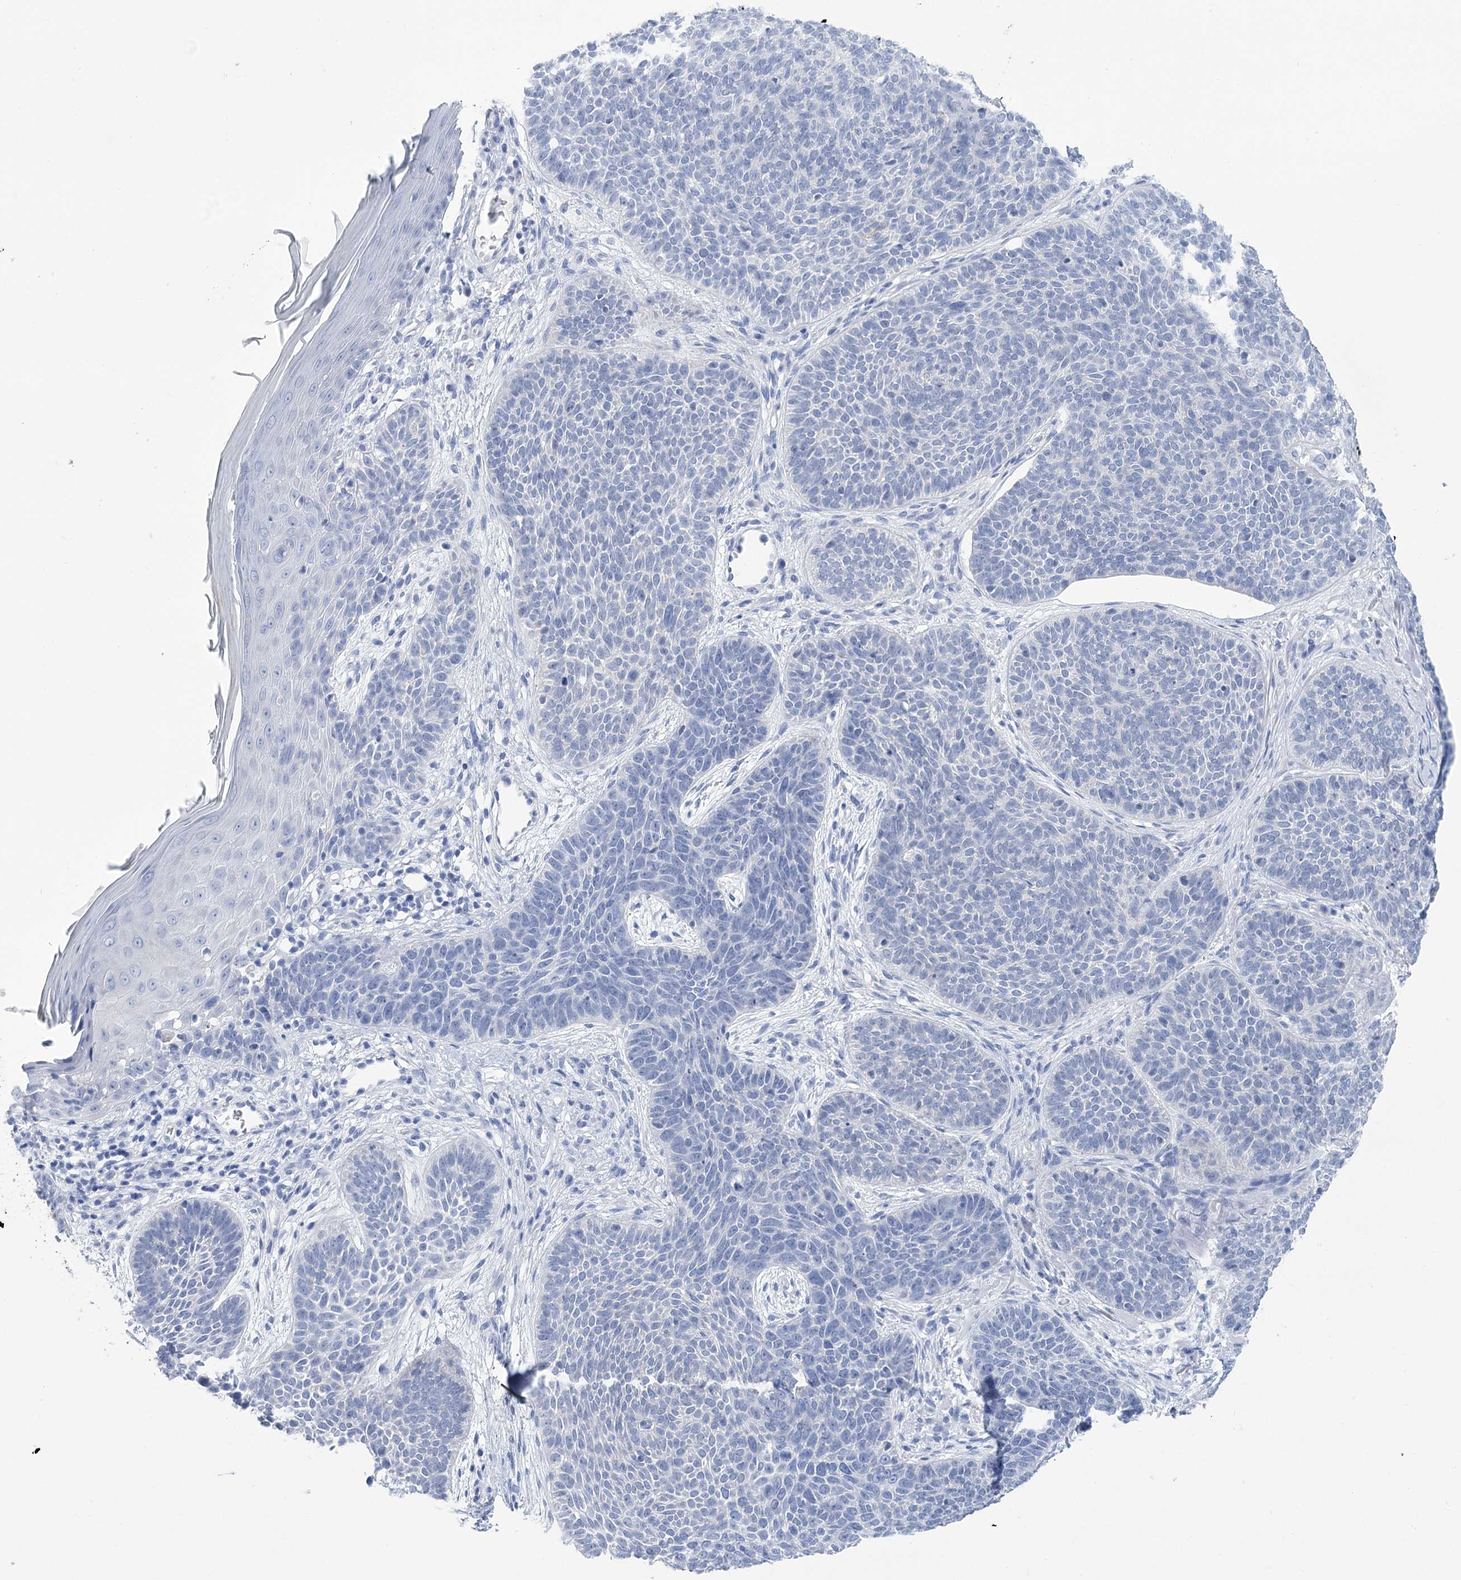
{"staining": {"intensity": "negative", "quantity": "none", "location": "none"}, "tissue": "skin cancer", "cell_type": "Tumor cells", "image_type": "cancer", "snomed": [{"axis": "morphology", "description": "Basal cell carcinoma"}, {"axis": "topography", "description": "Skin"}], "caption": "The immunohistochemistry (IHC) photomicrograph has no significant staining in tumor cells of basal cell carcinoma (skin) tissue.", "gene": "PBLD", "patient": {"sex": "male", "age": 85}}